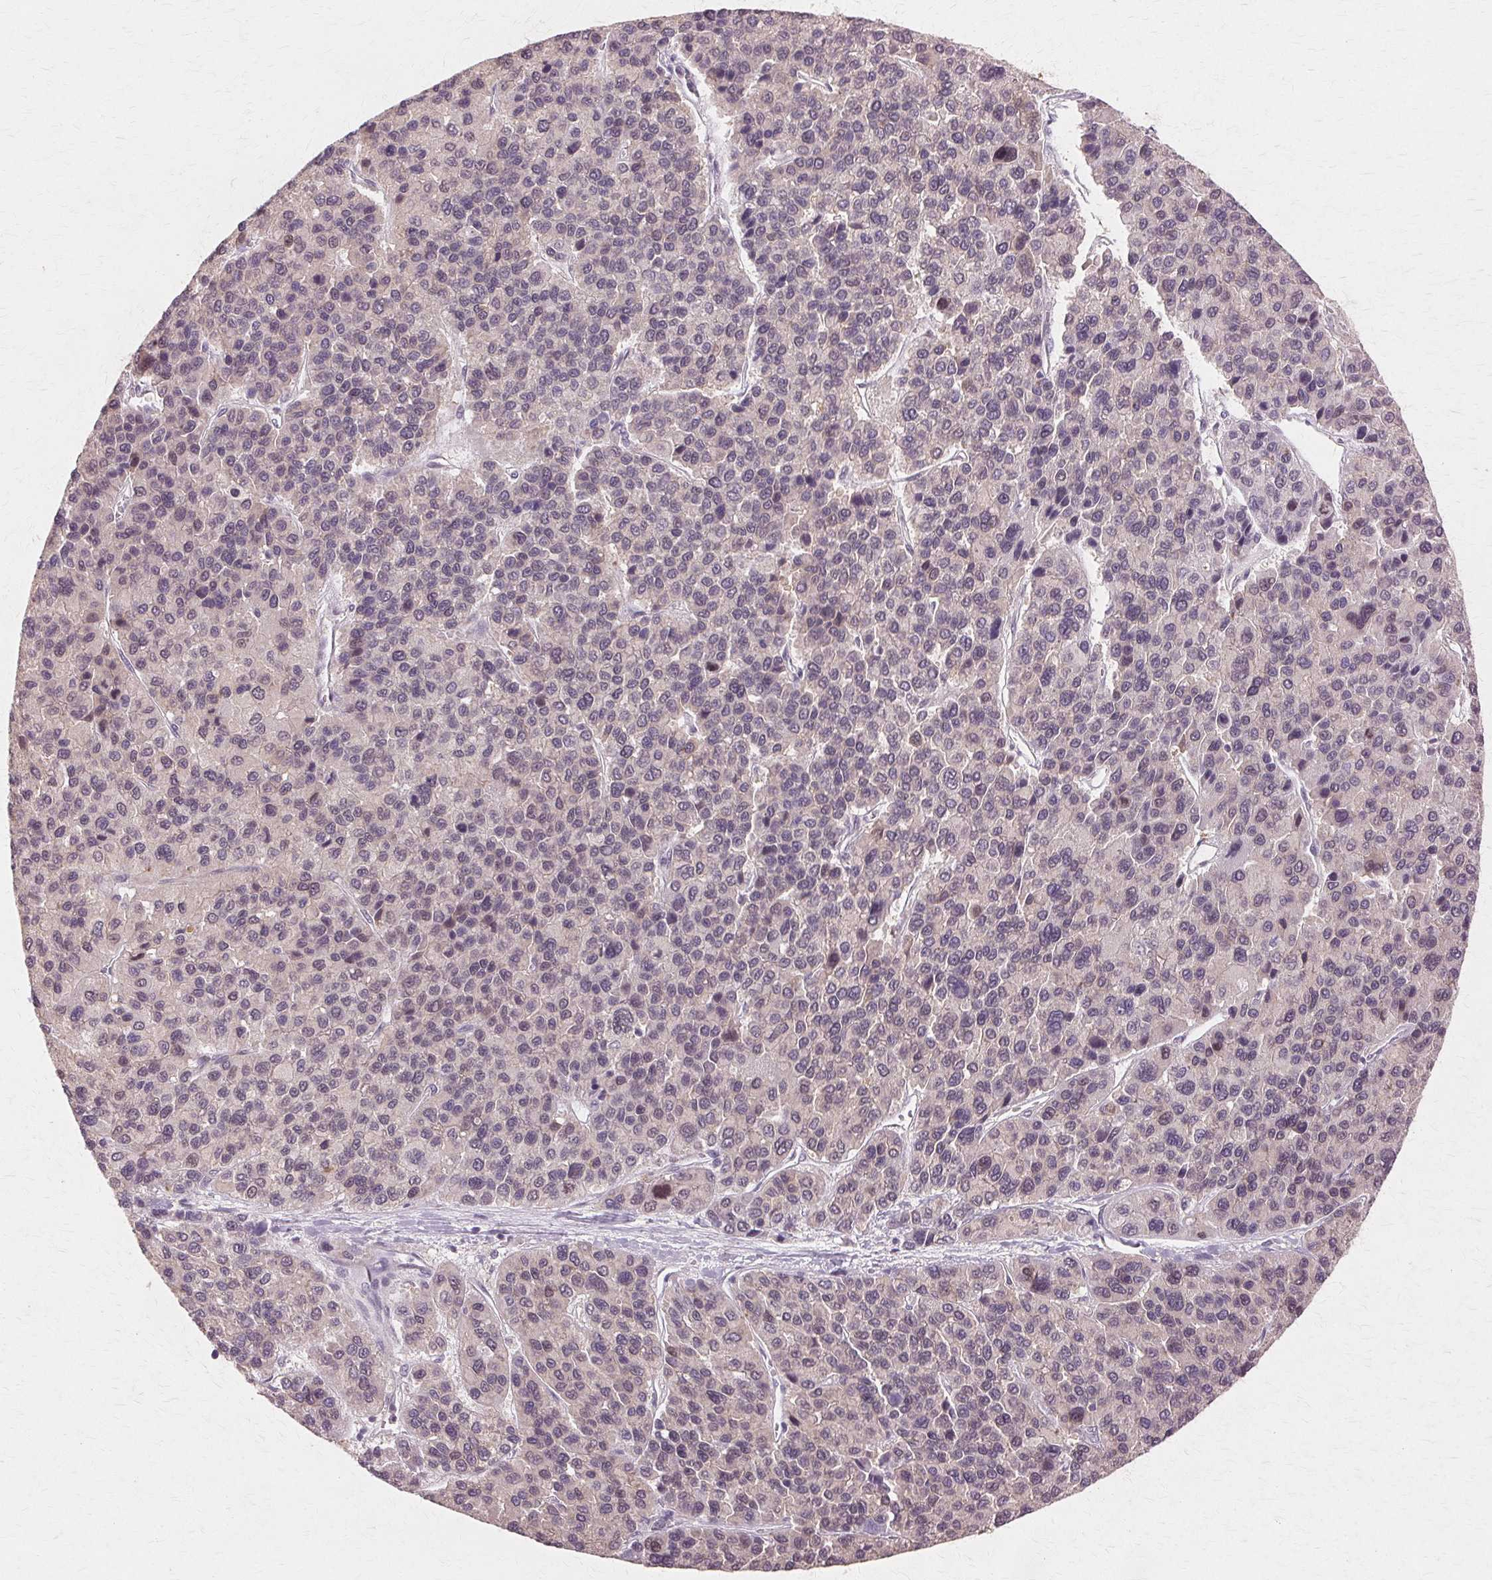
{"staining": {"intensity": "weak", "quantity": "<25%", "location": "nuclear"}, "tissue": "liver cancer", "cell_type": "Tumor cells", "image_type": "cancer", "snomed": [{"axis": "morphology", "description": "Carcinoma, Hepatocellular, NOS"}, {"axis": "topography", "description": "Liver"}], "caption": "Immunohistochemical staining of human hepatocellular carcinoma (liver) demonstrates no significant staining in tumor cells. (Stains: DAB immunohistochemistry with hematoxylin counter stain, Microscopy: brightfield microscopy at high magnification).", "gene": "PRMT5", "patient": {"sex": "female", "age": 41}}